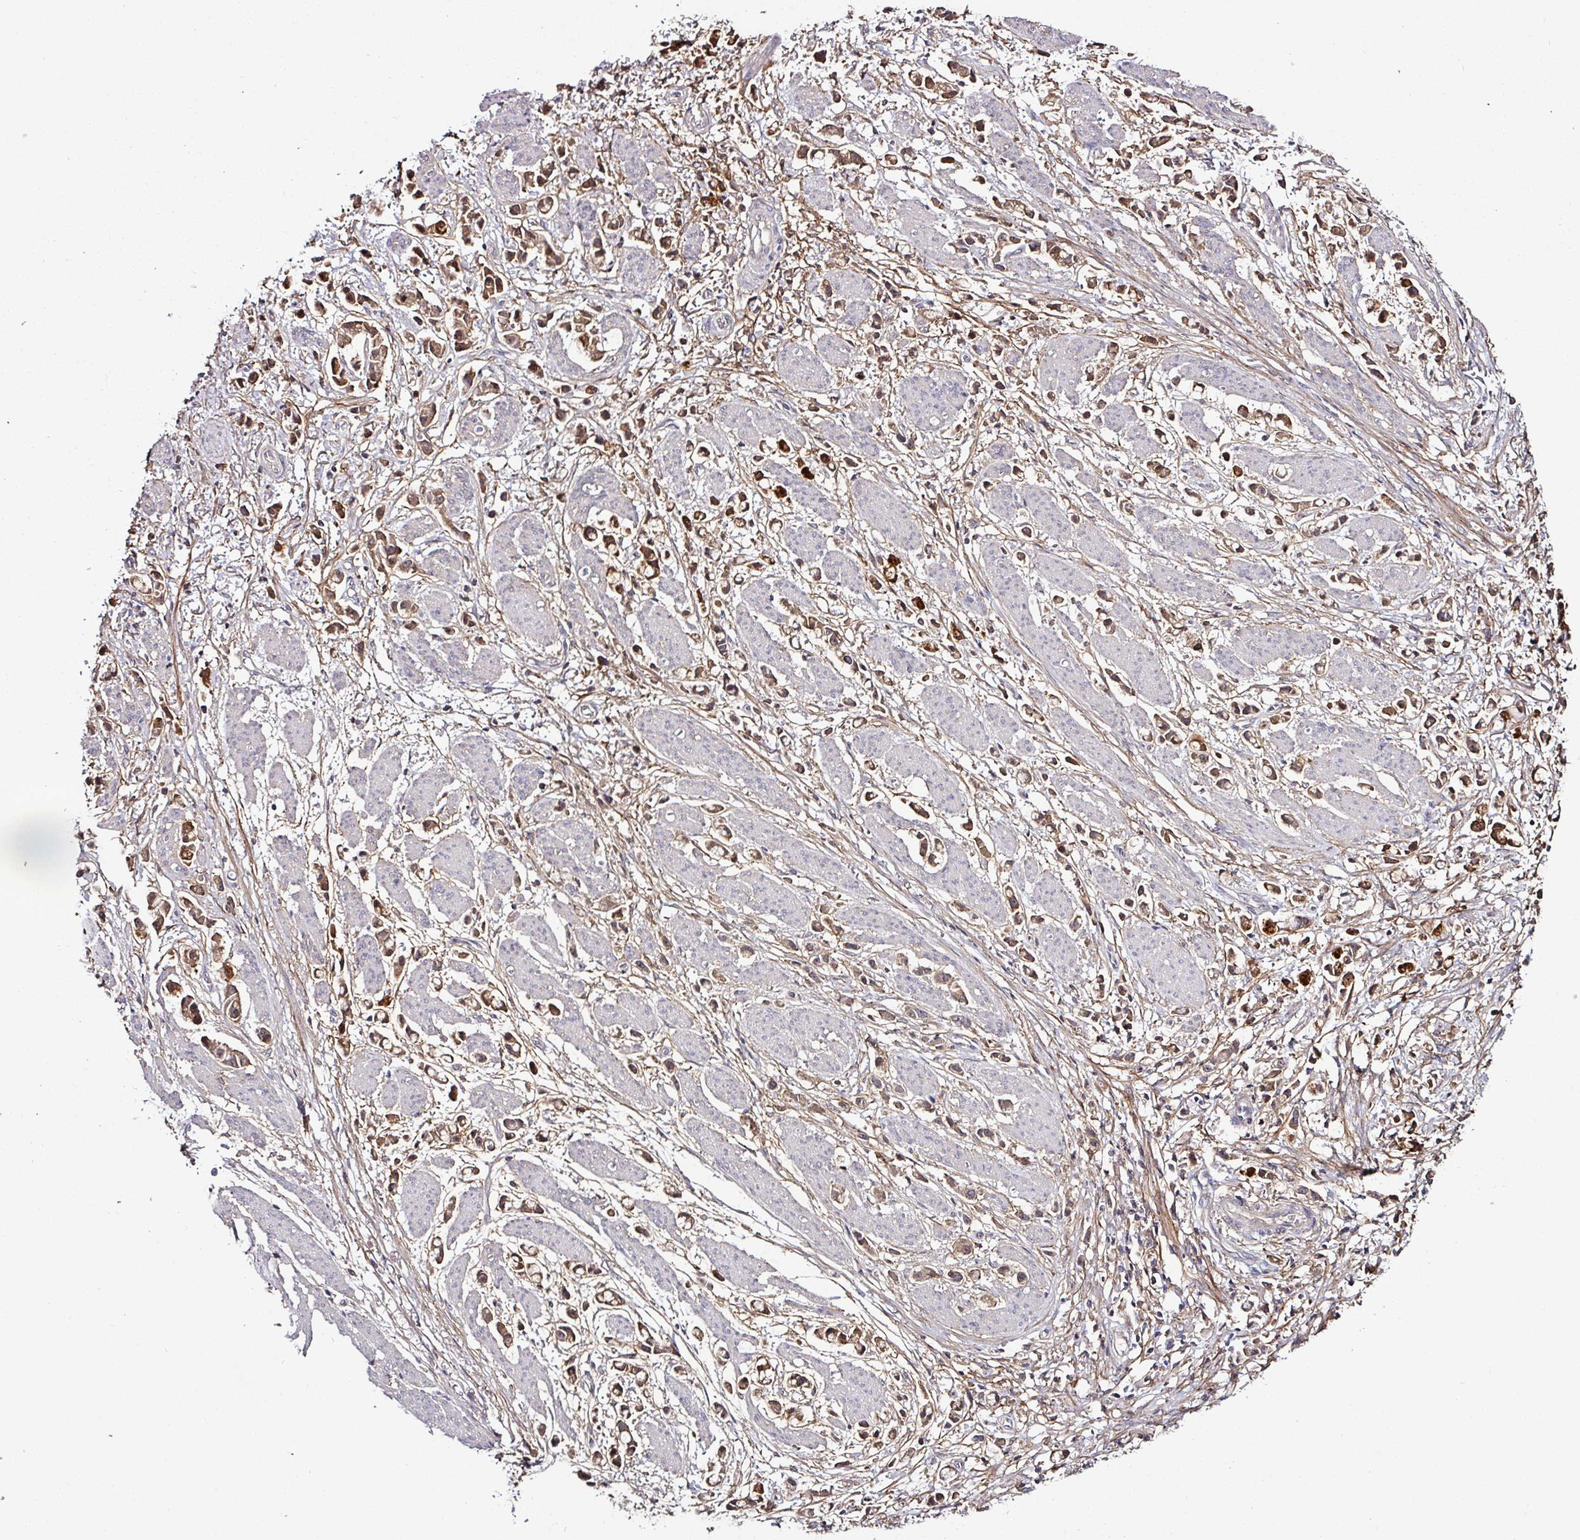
{"staining": {"intensity": "strong", "quantity": ">75%", "location": "cytoplasmic/membranous"}, "tissue": "stomach cancer", "cell_type": "Tumor cells", "image_type": "cancer", "snomed": [{"axis": "morphology", "description": "Adenocarcinoma, NOS"}, {"axis": "topography", "description": "Stomach"}], "caption": "Protein staining of stomach adenocarcinoma tissue displays strong cytoplasmic/membranous expression in about >75% of tumor cells.", "gene": "CTDSP2", "patient": {"sex": "female", "age": 81}}